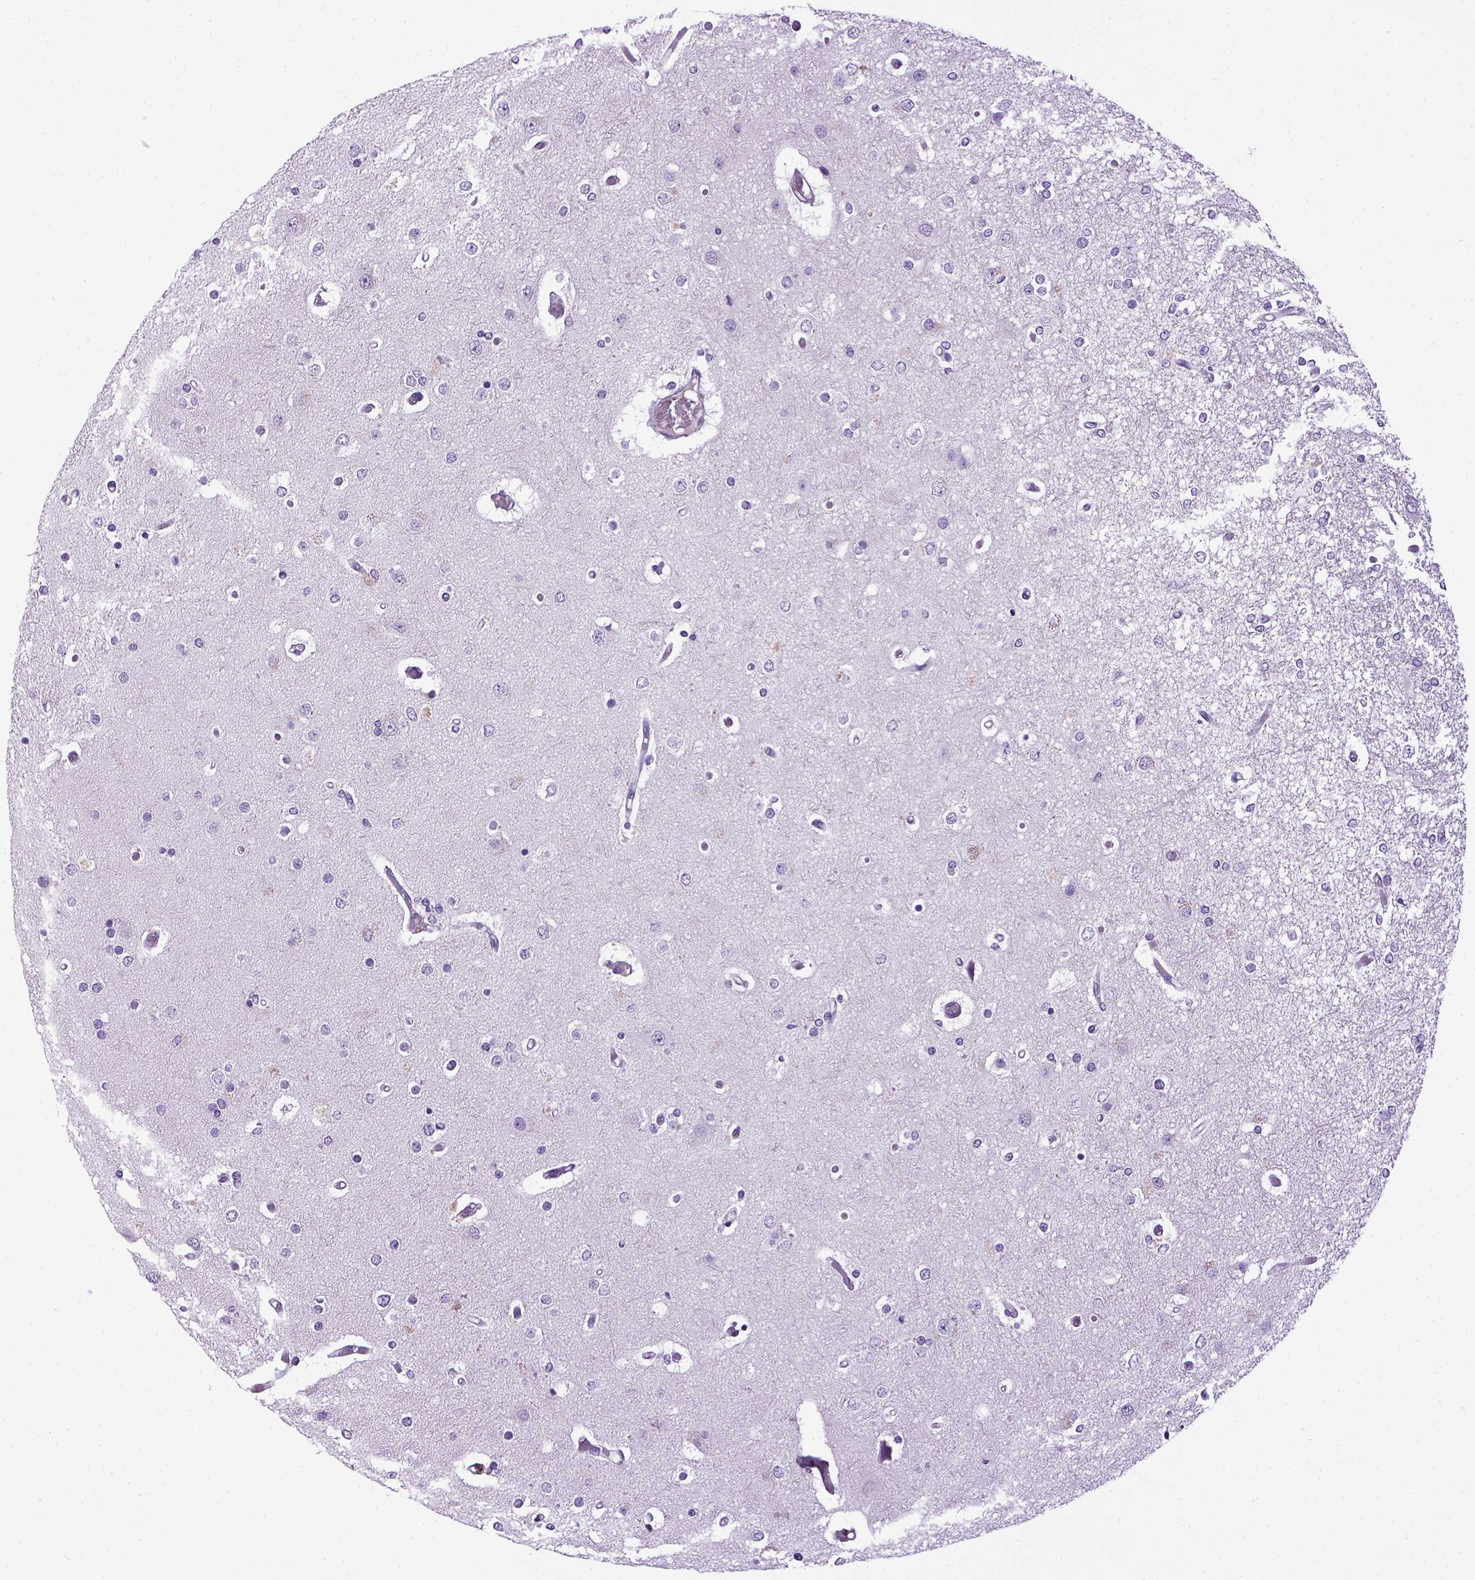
{"staining": {"intensity": "negative", "quantity": "none", "location": "none"}, "tissue": "glioma", "cell_type": "Tumor cells", "image_type": "cancer", "snomed": [{"axis": "morphology", "description": "Glioma, malignant, High grade"}, {"axis": "topography", "description": "Cerebral cortex"}], "caption": "This is an immunohistochemistry (IHC) image of high-grade glioma (malignant). There is no expression in tumor cells.", "gene": "CDH1", "patient": {"sex": "male", "age": 79}}